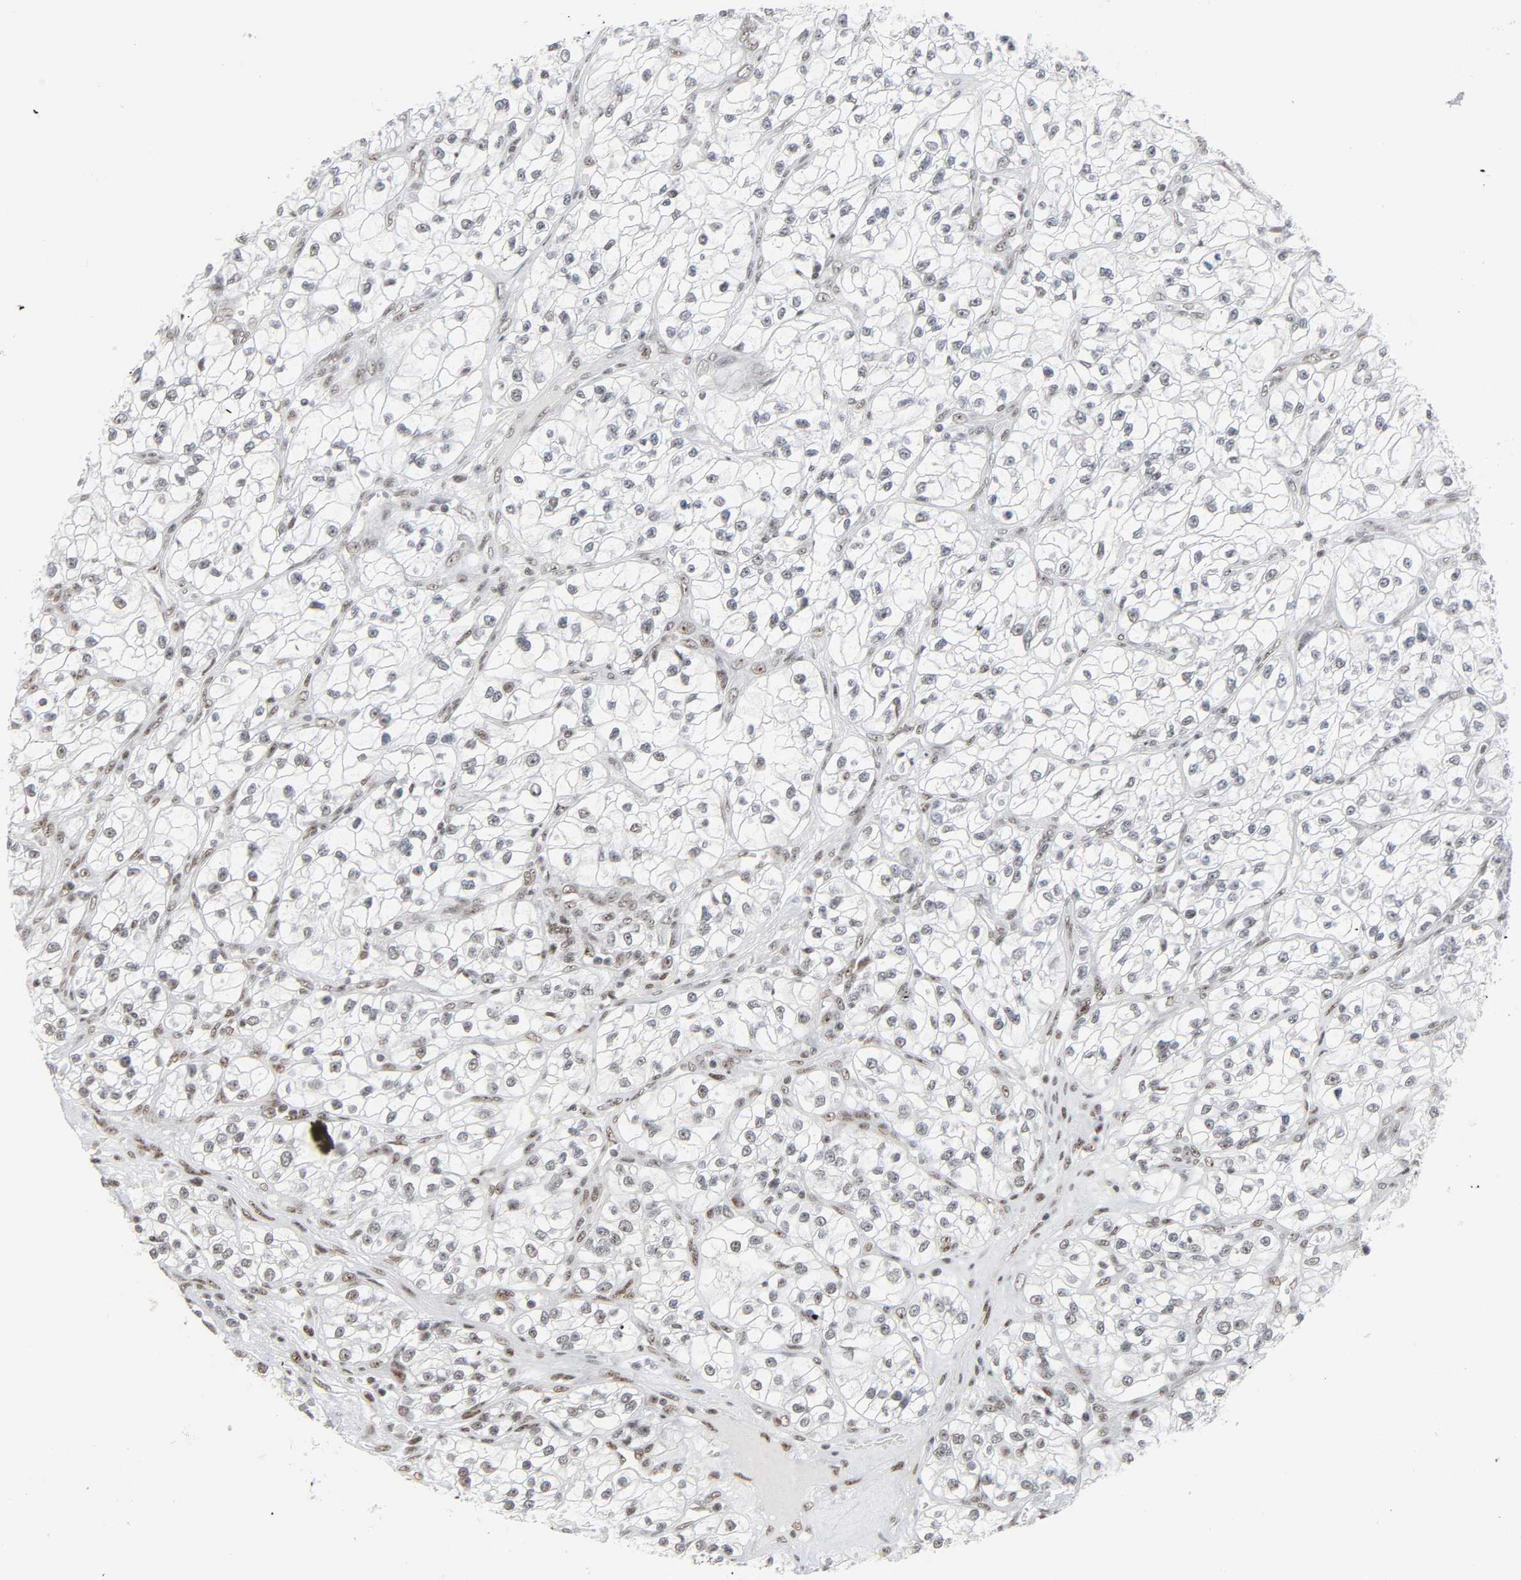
{"staining": {"intensity": "negative", "quantity": "none", "location": "none"}, "tissue": "renal cancer", "cell_type": "Tumor cells", "image_type": "cancer", "snomed": [{"axis": "morphology", "description": "Adenocarcinoma, NOS"}, {"axis": "topography", "description": "Kidney"}], "caption": "DAB (3,3'-diaminobenzidine) immunohistochemical staining of human renal cancer displays no significant expression in tumor cells. (Stains: DAB immunohistochemistry (IHC) with hematoxylin counter stain, Microscopy: brightfield microscopy at high magnification).", "gene": "CDK7", "patient": {"sex": "female", "age": 57}}